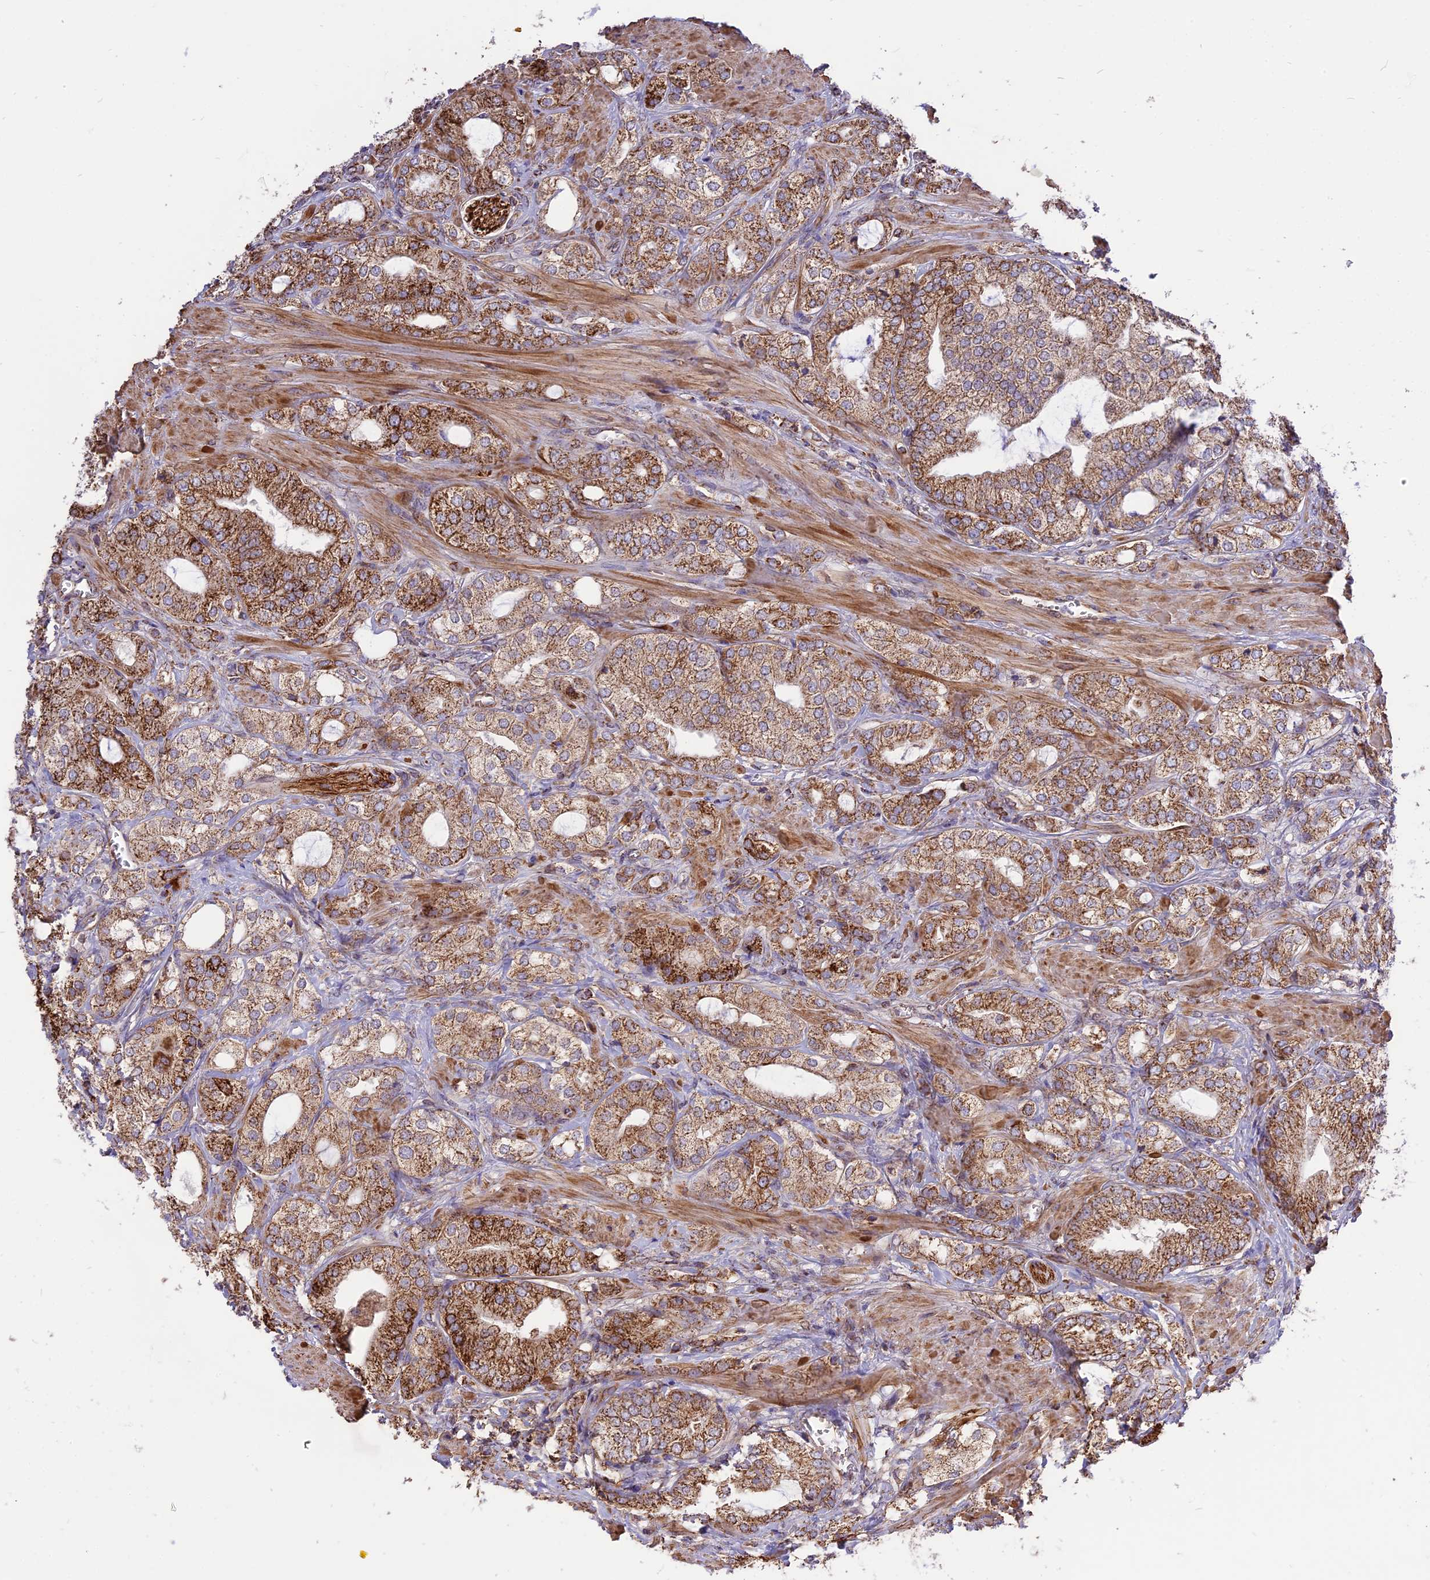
{"staining": {"intensity": "moderate", "quantity": ">75%", "location": "cytoplasmic/membranous"}, "tissue": "prostate cancer", "cell_type": "Tumor cells", "image_type": "cancer", "snomed": [{"axis": "morphology", "description": "Adenocarcinoma, High grade"}, {"axis": "topography", "description": "Prostate"}], "caption": "Protein expression analysis of prostate cancer reveals moderate cytoplasmic/membranous staining in approximately >75% of tumor cells.", "gene": "TTC4", "patient": {"sex": "male", "age": 50}}